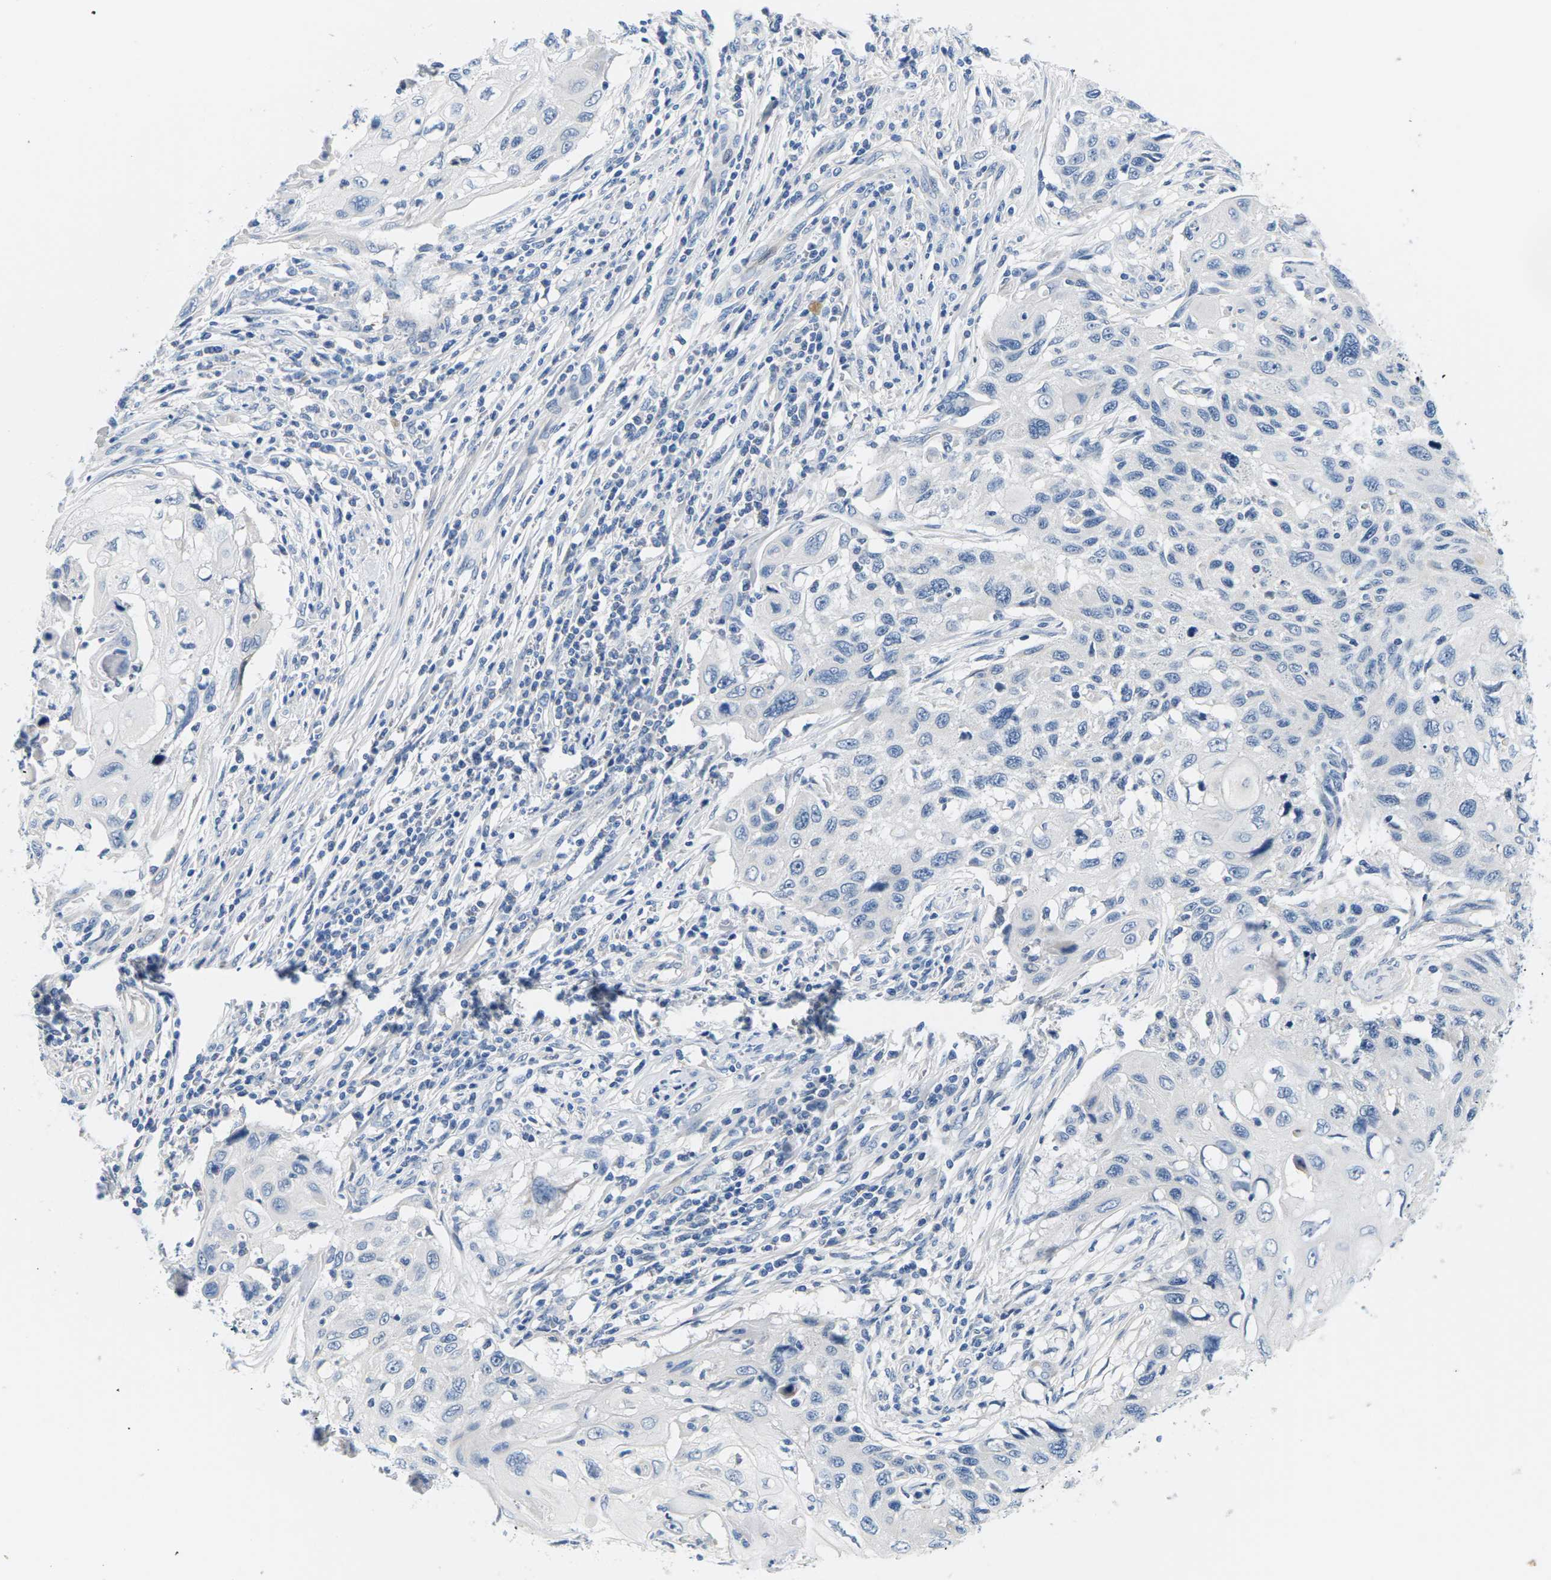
{"staining": {"intensity": "negative", "quantity": "none", "location": "none"}, "tissue": "cervical cancer", "cell_type": "Tumor cells", "image_type": "cancer", "snomed": [{"axis": "morphology", "description": "Squamous cell carcinoma, NOS"}, {"axis": "topography", "description": "Cervix"}], "caption": "An immunohistochemistry (IHC) image of cervical squamous cell carcinoma is shown. There is no staining in tumor cells of cervical squamous cell carcinoma.", "gene": "TSPAN2", "patient": {"sex": "female", "age": 70}}